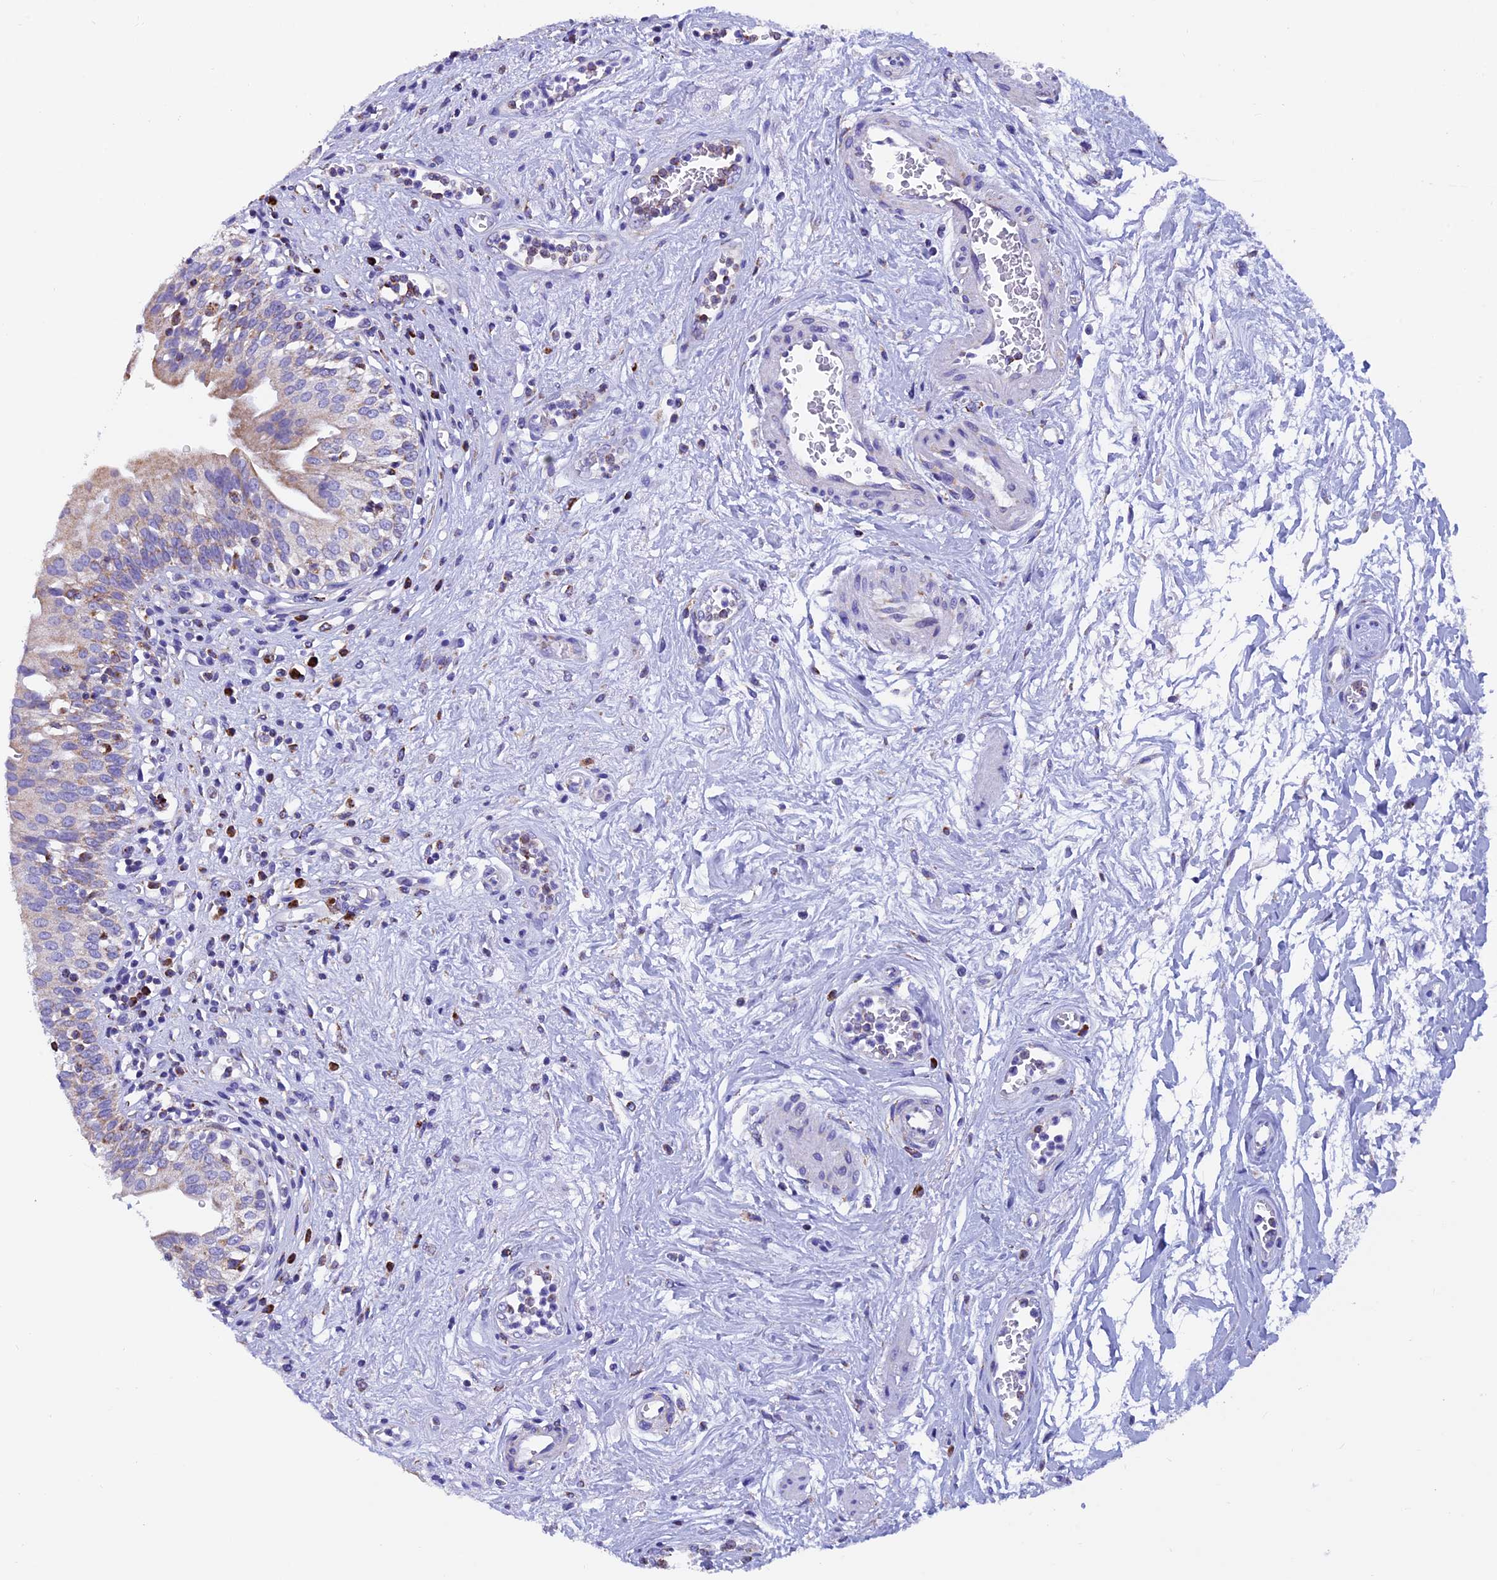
{"staining": {"intensity": "weak", "quantity": "<25%", "location": "cytoplasmic/membranous"}, "tissue": "urinary bladder", "cell_type": "Urothelial cells", "image_type": "normal", "snomed": [{"axis": "morphology", "description": "Normal tissue, NOS"}, {"axis": "morphology", "description": "Inflammation, NOS"}, {"axis": "topography", "description": "Urinary bladder"}], "caption": "This is a image of IHC staining of normal urinary bladder, which shows no positivity in urothelial cells.", "gene": "SLC8B1", "patient": {"sex": "male", "age": 63}}